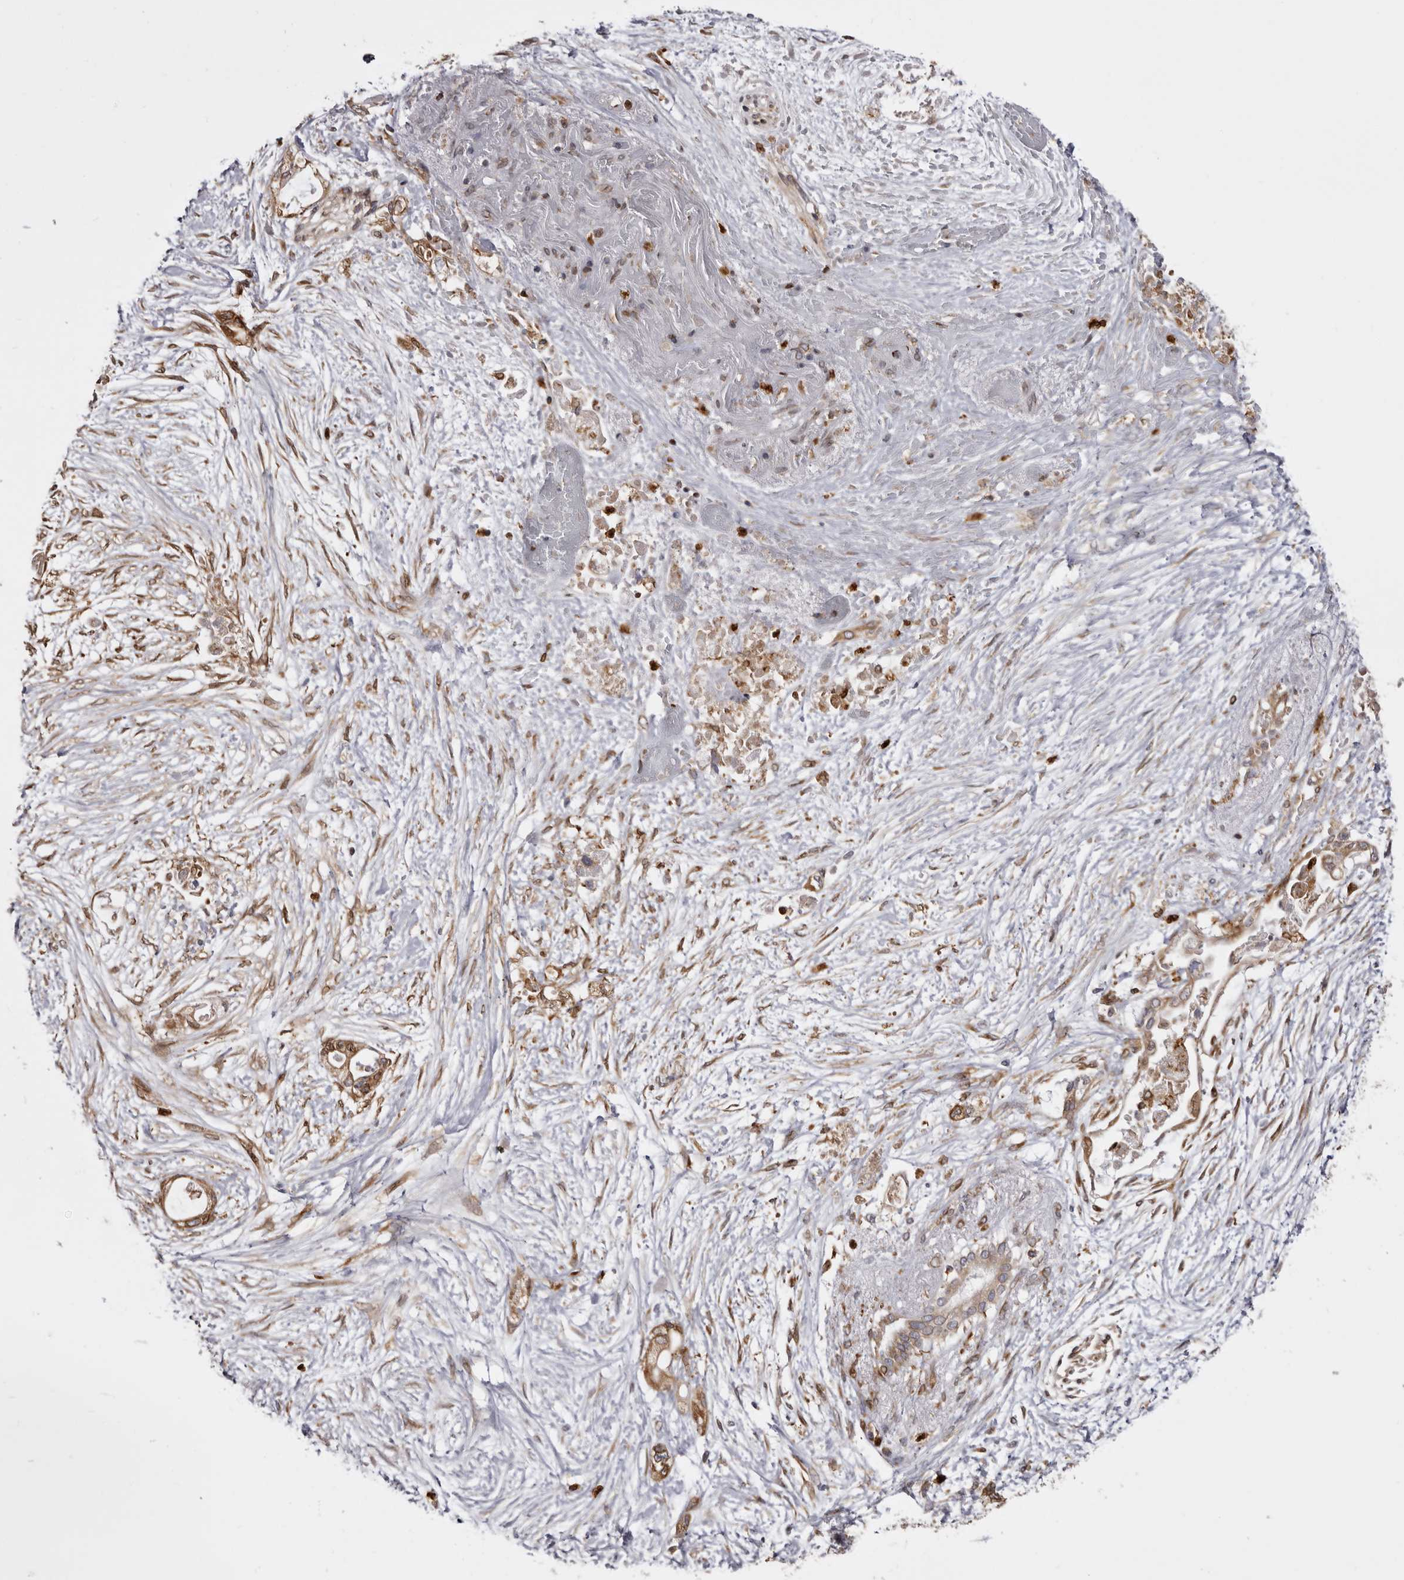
{"staining": {"intensity": "moderate", "quantity": ">75%", "location": "cytoplasmic/membranous"}, "tissue": "pancreatic cancer", "cell_type": "Tumor cells", "image_type": "cancer", "snomed": [{"axis": "morphology", "description": "Adenocarcinoma, NOS"}, {"axis": "topography", "description": "Pancreas"}], "caption": "Immunohistochemistry (IHC) photomicrograph of neoplastic tissue: pancreatic adenocarcinoma stained using IHC demonstrates medium levels of moderate protein expression localized specifically in the cytoplasmic/membranous of tumor cells, appearing as a cytoplasmic/membranous brown color.", "gene": "C4orf3", "patient": {"sex": "male", "age": 53}}